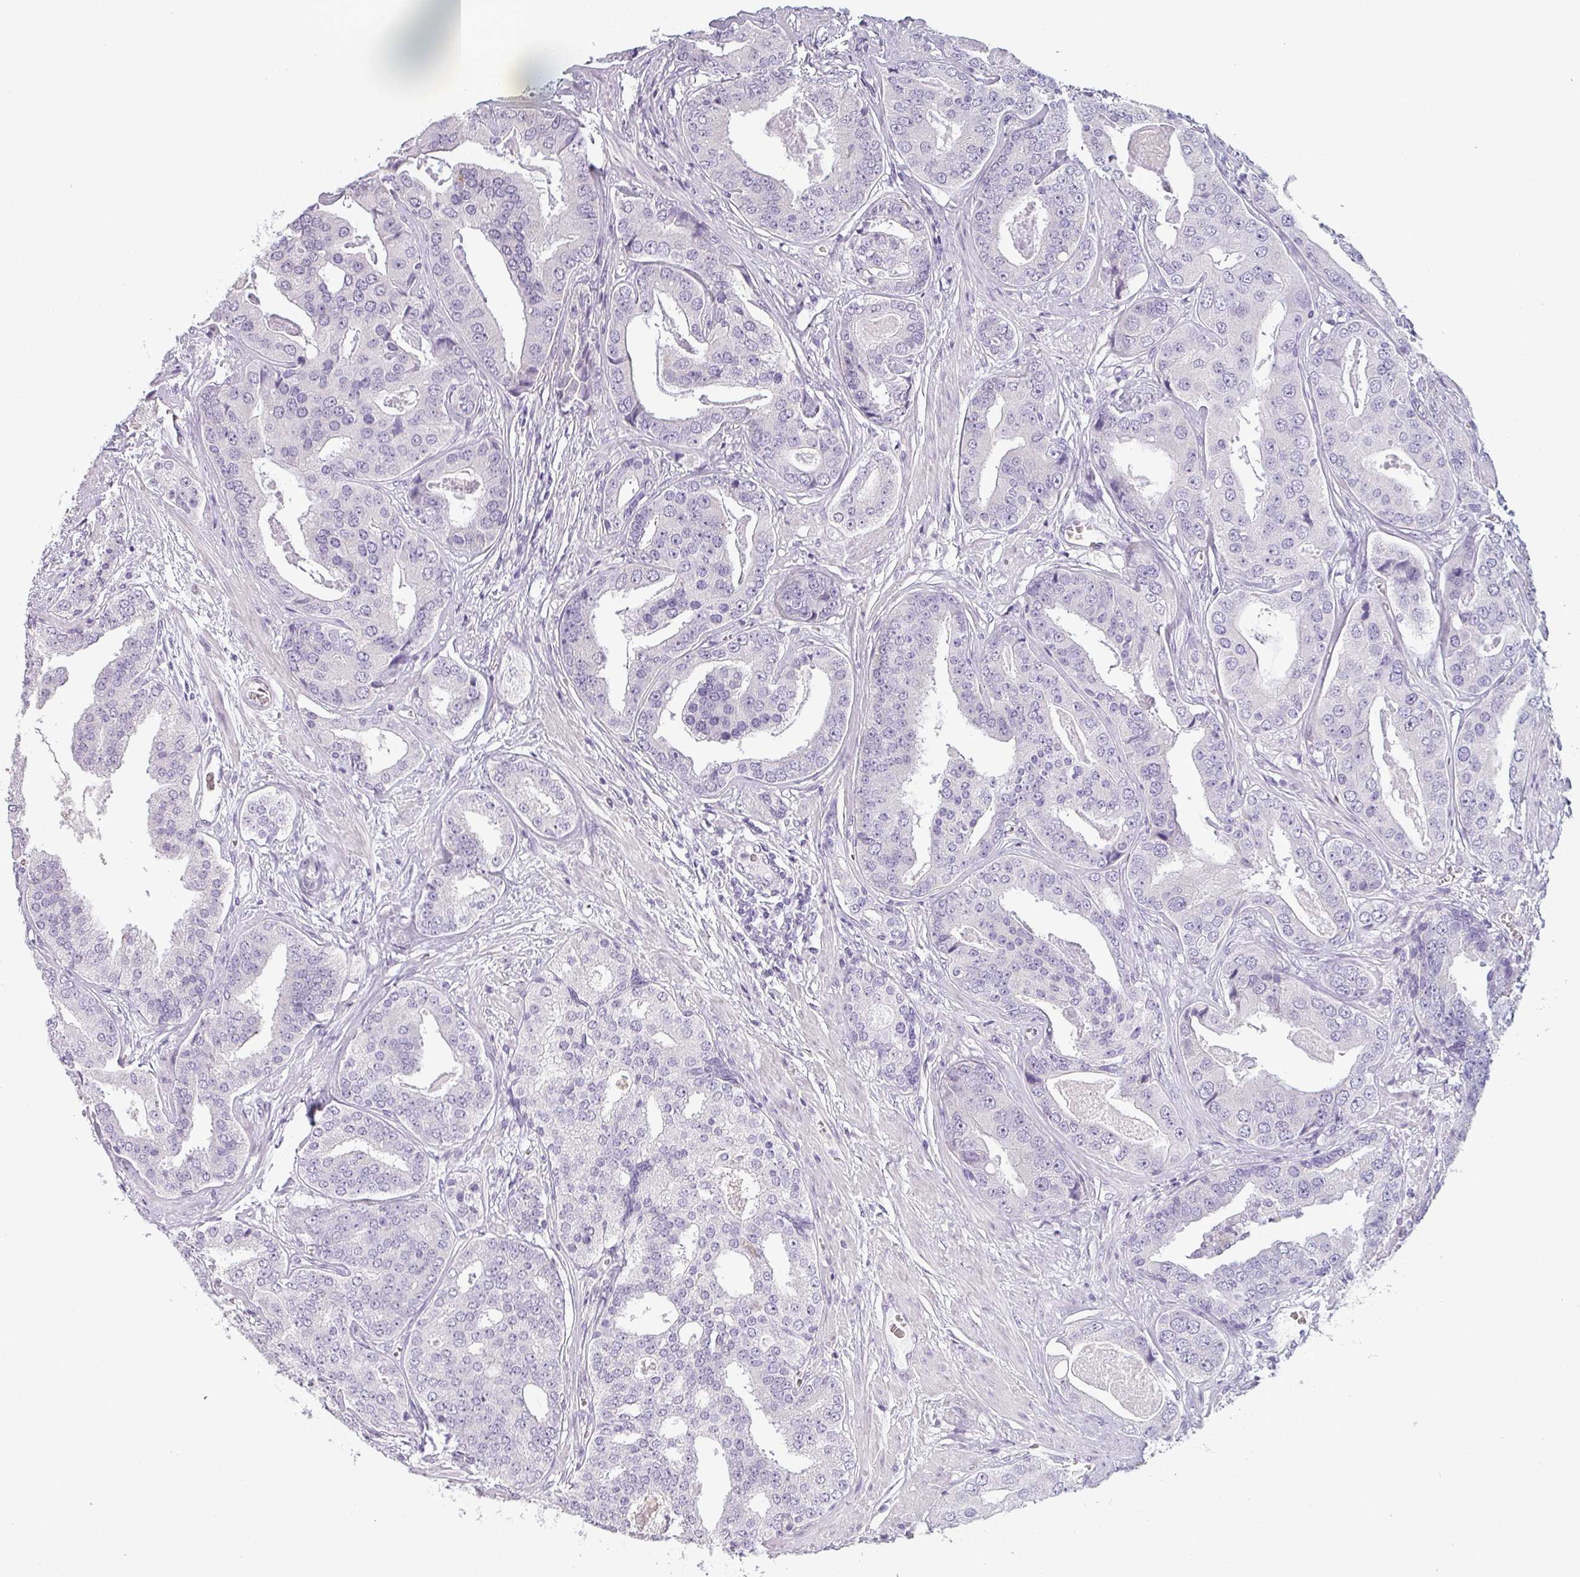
{"staining": {"intensity": "negative", "quantity": "none", "location": "none"}, "tissue": "prostate cancer", "cell_type": "Tumor cells", "image_type": "cancer", "snomed": [{"axis": "morphology", "description": "Adenocarcinoma, High grade"}, {"axis": "topography", "description": "Prostate"}], "caption": "Immunohistochemical staining of human prostate high-grade adenocarcinoma reveals no significant positivity in tumor cells. Brightfield microscopy of immunohistochemistry stained with DAB (3,3'-diaminobenzidine) (brown) and hematoxylin (blue), captured at high magnification.", "gene": "SFTPA1", "patient": {"sex": "male", "age": 71}}